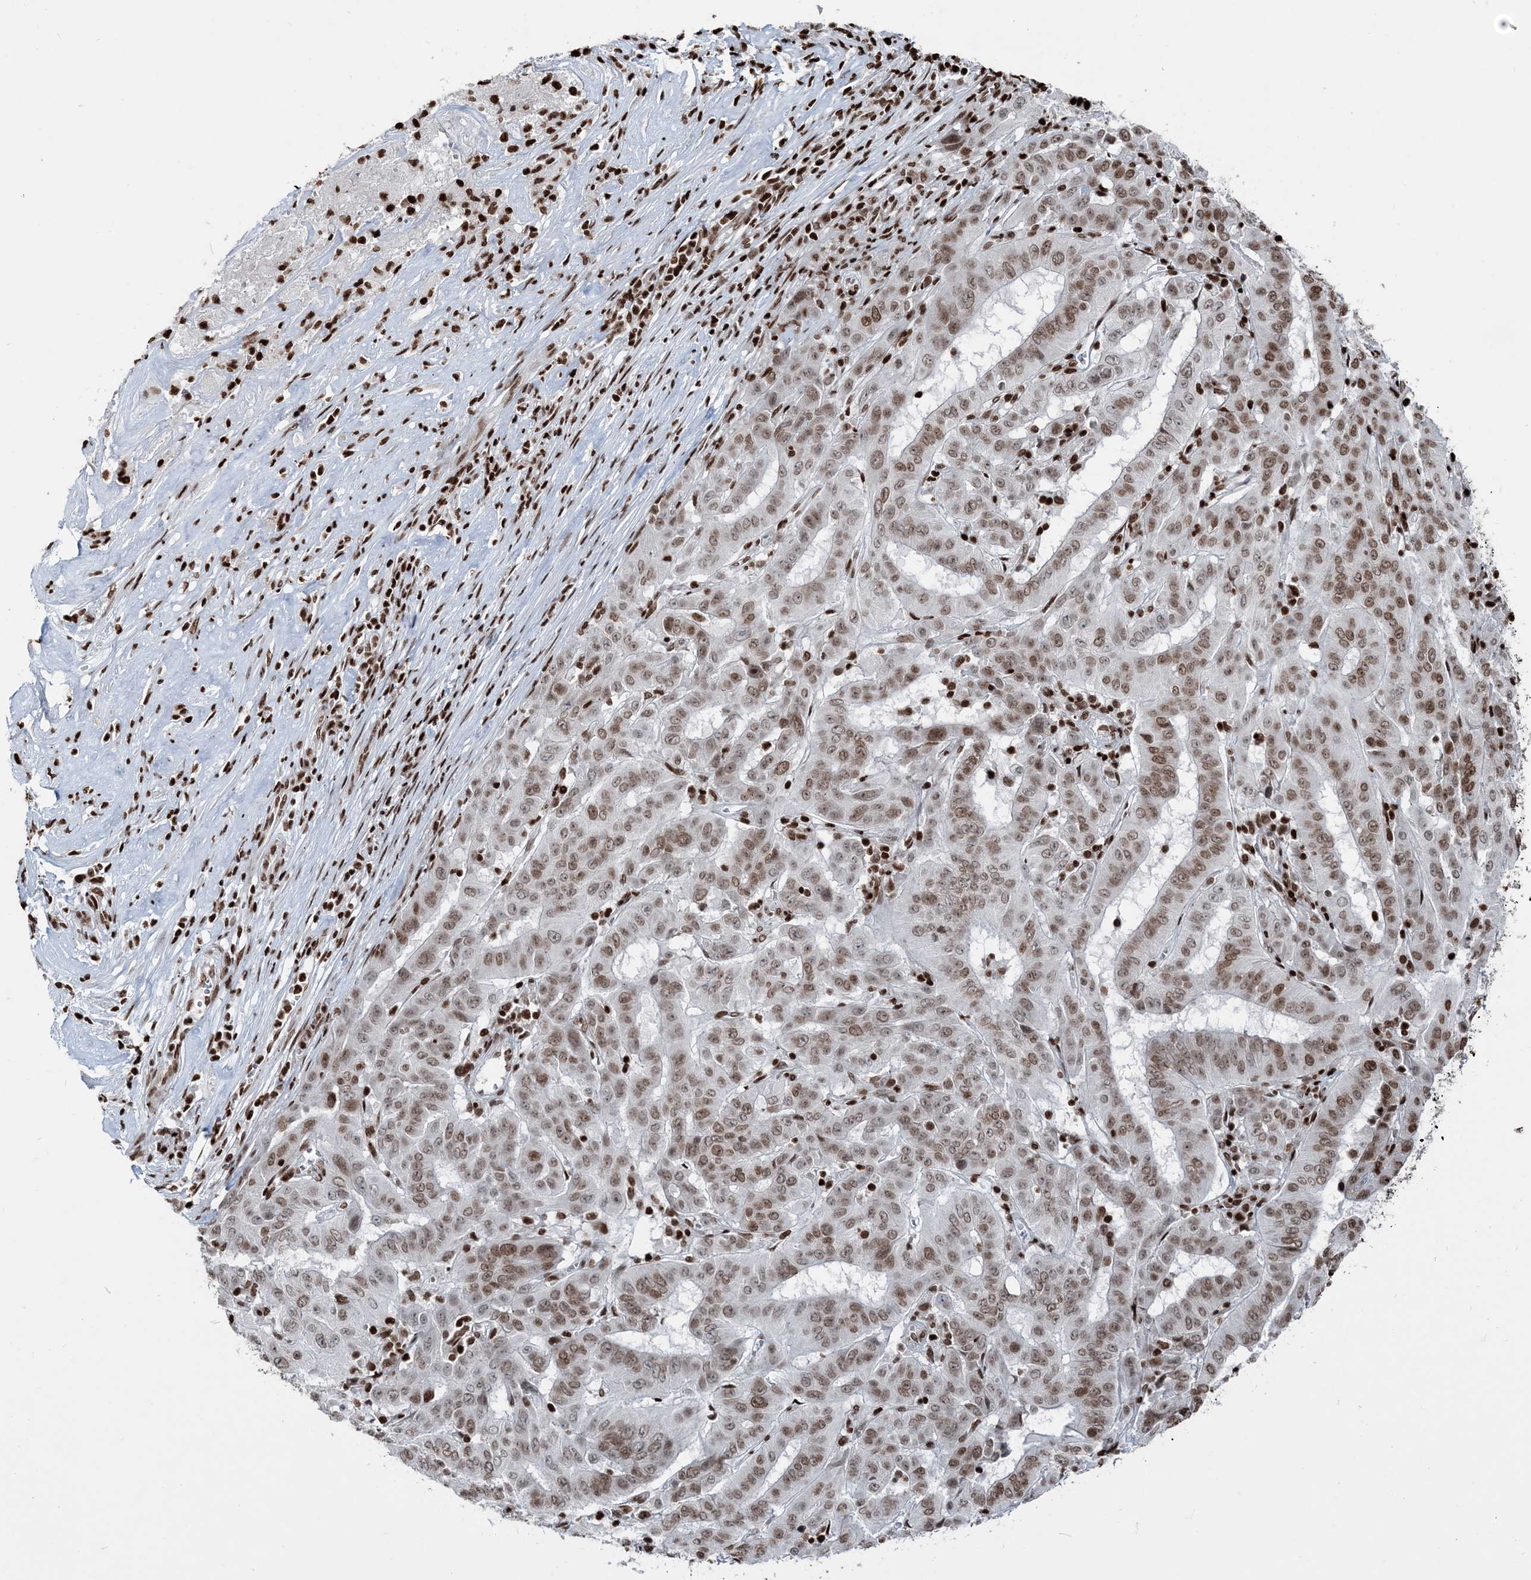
{"staining": {"intensity": "moderate", "quantity": ">75%", "location": "nuclear"}, "tissue": "pancreatic cancer", "cell_type": "Tumor cells", "image_type": "cancer", "snomed": [{"axis": "morphology", "description": "Adenocarcinoma, NOS"}, {"axis": "topography", "description": "Pancreas"}], "caption": "The immunohistochemical stain highlights moderate nuclear staining in tumor cells of adenocarcinoma (pancreatic) tissue. The staining is performed using DAB (3,3'-diaminobenzidine) brown chromogen to label protein expression. The nuclei are counter-stained blue using hematoxylin.", "gene": "H3-3B", "patient": {"sex": "male", "age": 63}}